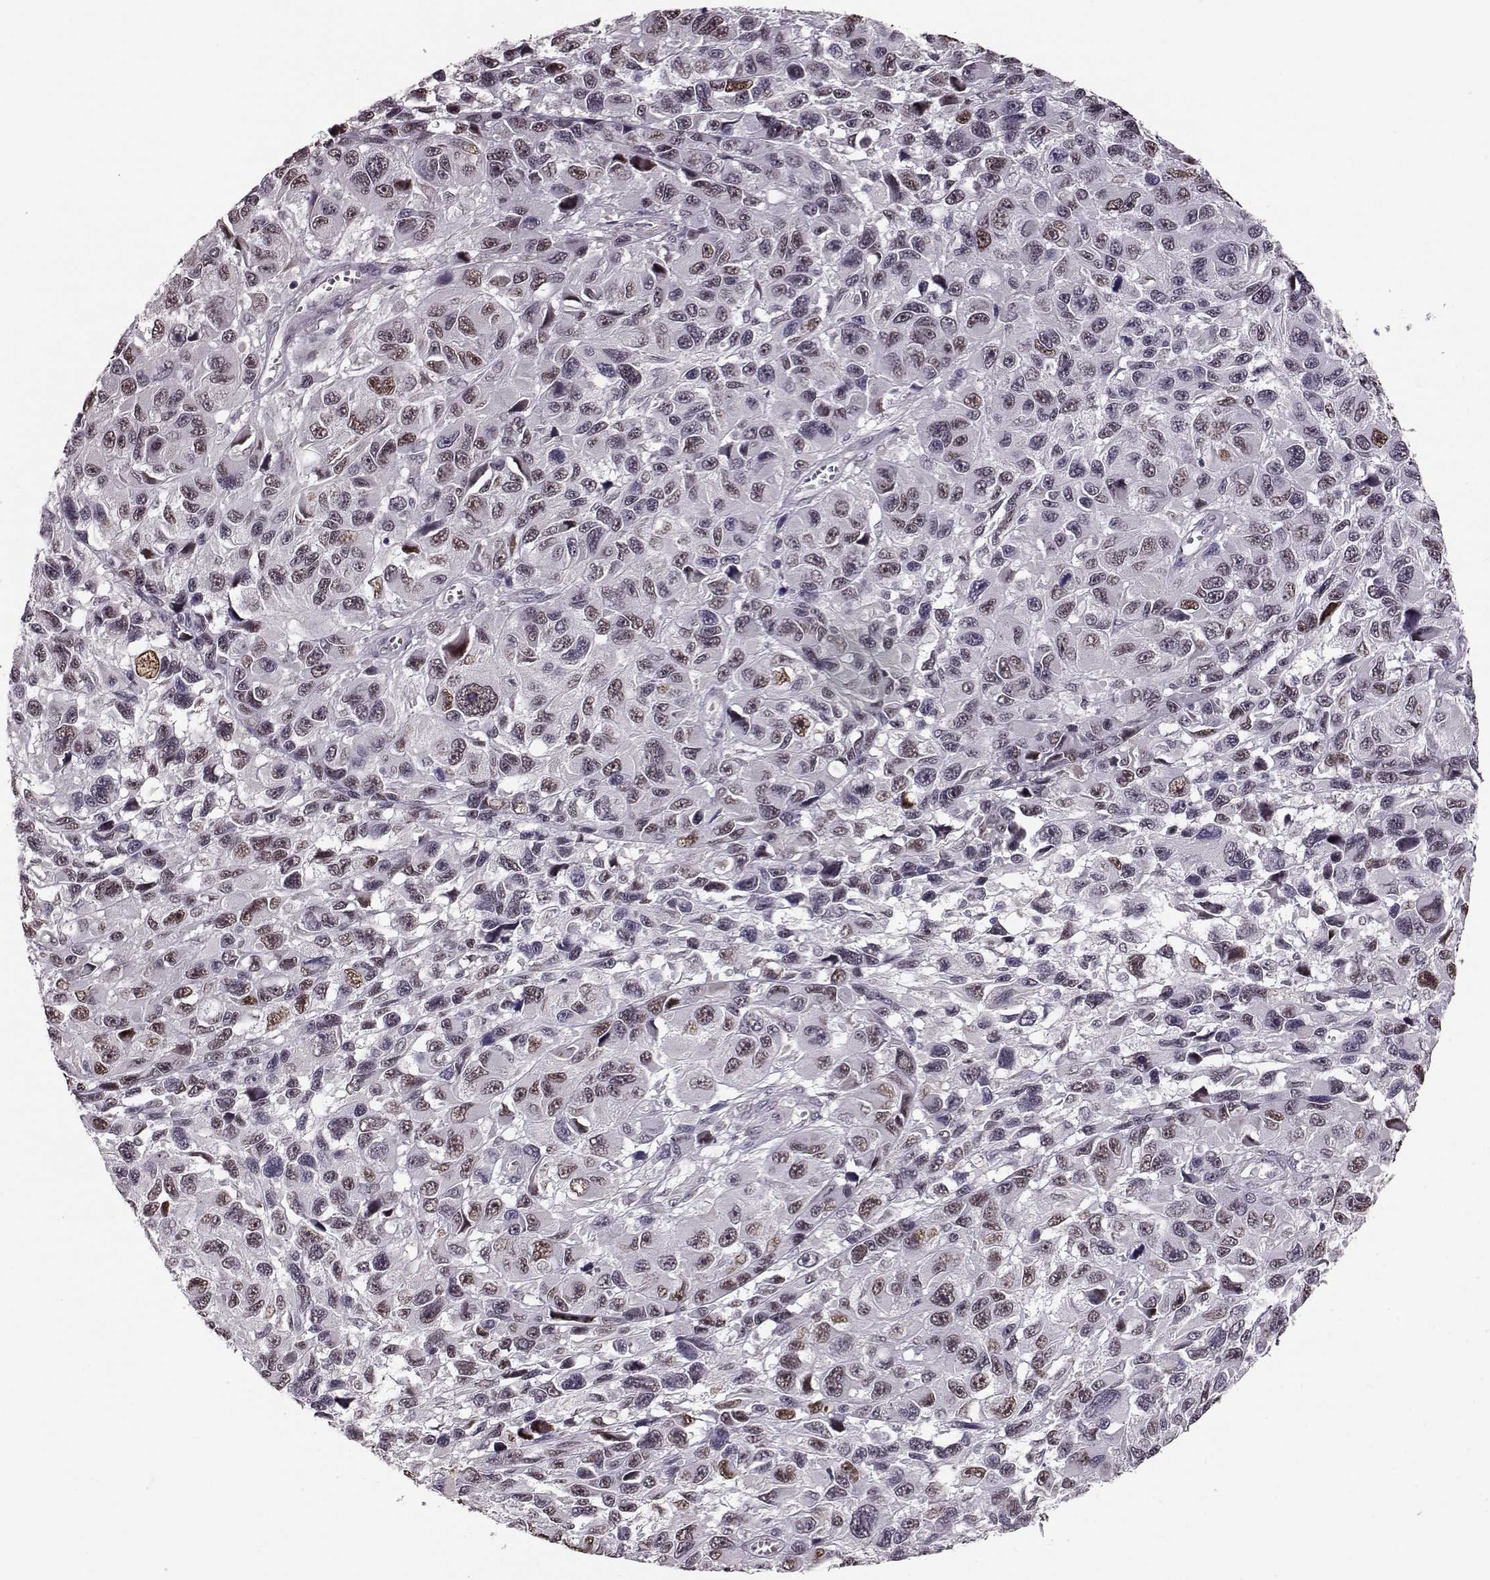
{"staining": {"intensity": "moderate", "quantity": "25%-75%", "location": "nuclear"}, "tissue": "melanoma", "cell_type": "Tumor cells", "image_type": "cancer", "snomed": [{"axis": "morphology", "description": "Malignant melanoma, NOS"}, {"axis": "topography", "description": "Skin"}], "caption": "Tumor cells show medium levels of moderate nuclear positivity in about 25%-75% of cells in melanoma.", "gene": "KLF6", "patient": {"sex": "male", "age": 53}}